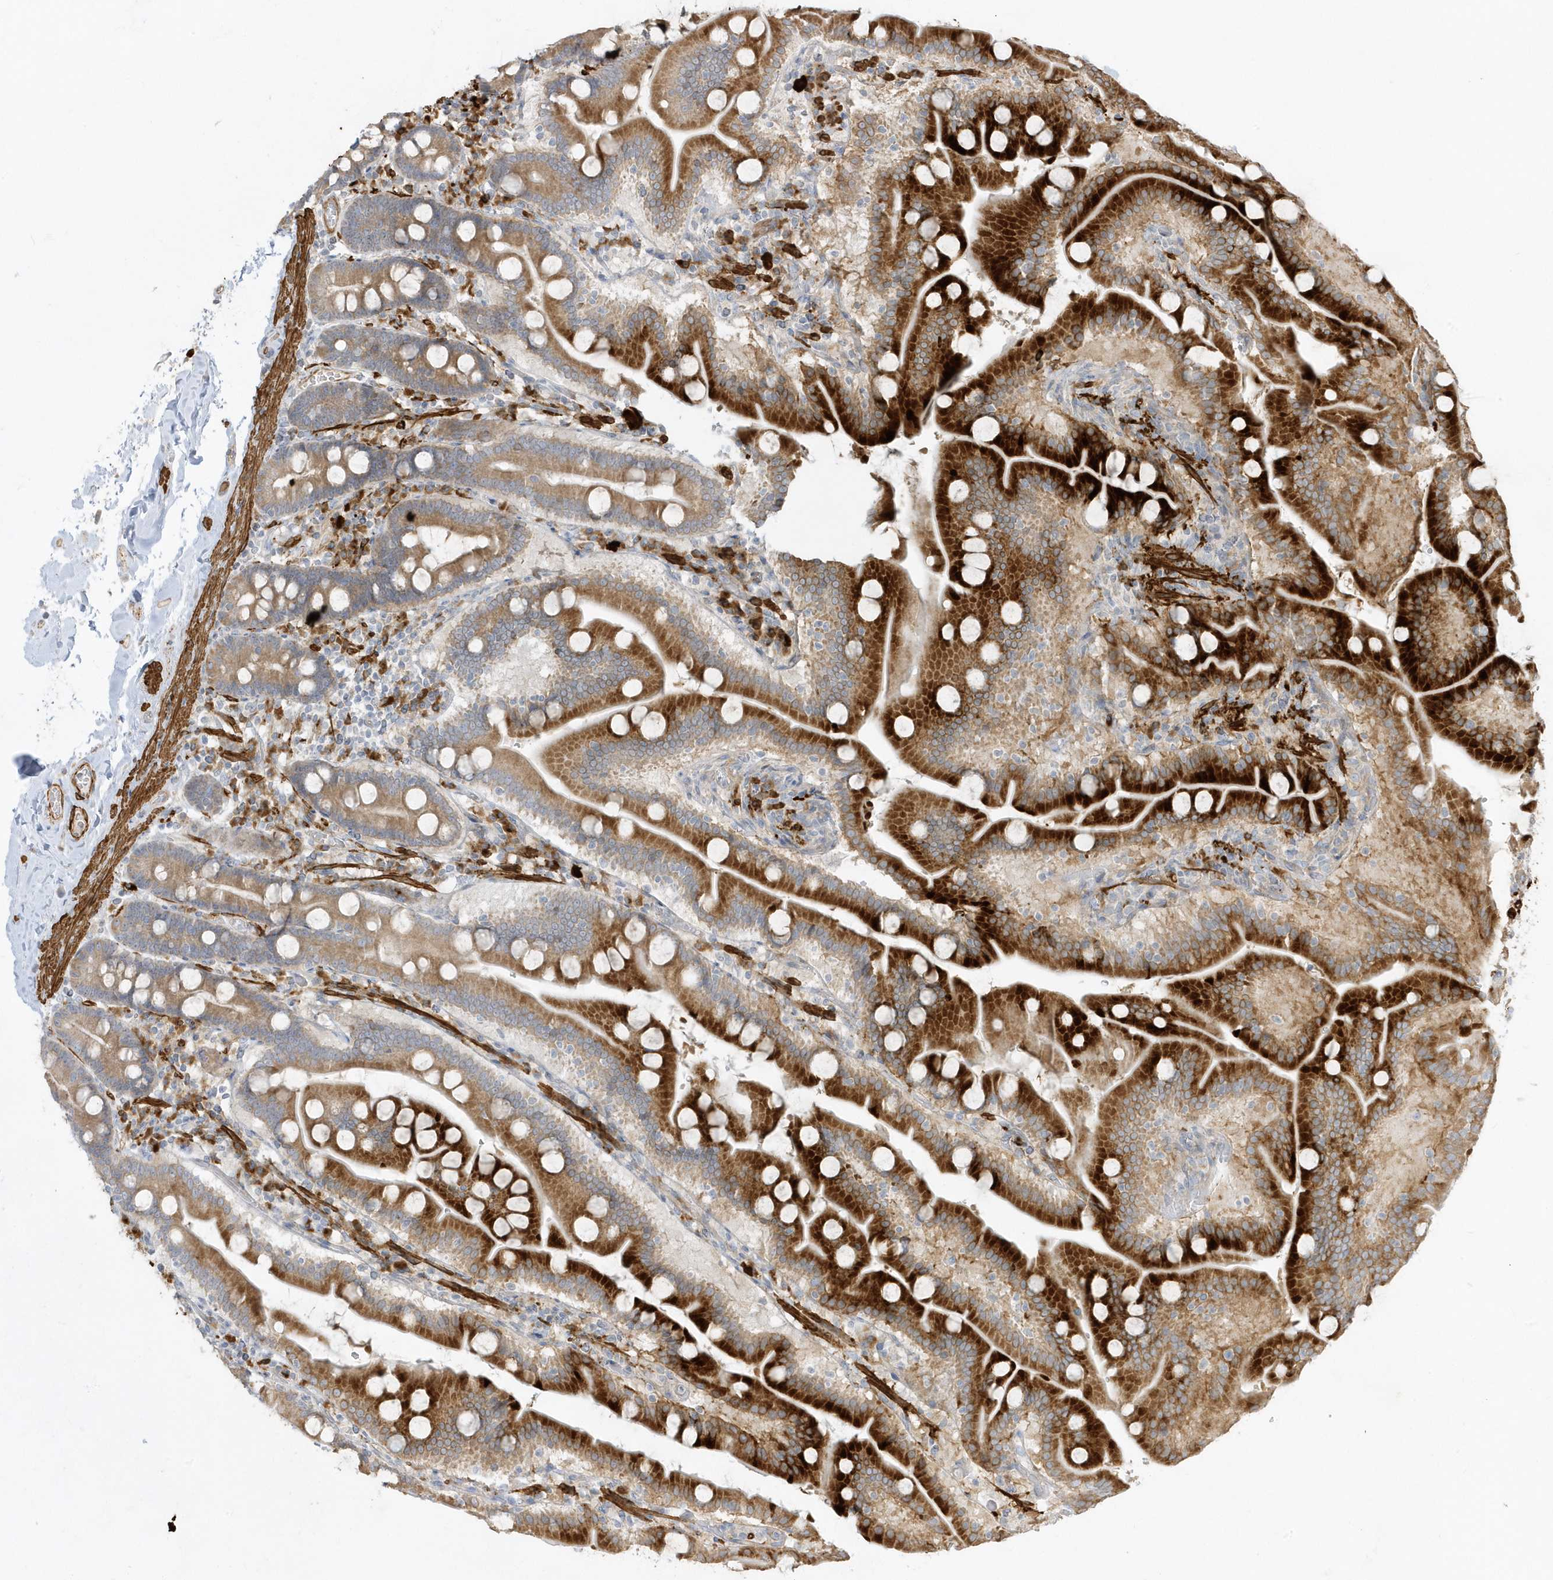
{"staining": {"intensity": "strong", "quantity": ">75%", "location": "cytoplasmic/membranous"}, "tissue": "duodenum", "cell_type": "Glandular cells", "image_type": "normal", "snomed": [{"axis": "morphology", "description": "Normal tissue, NOS"}, {"axis": "topography", "description": "Duodenum"}], "caption": "Glandular cells exhibit high levels of strong cytoplasmic/membranous positivity in about >75% of cells in unremarkable duodenum. (DAB (3,3'-diaminobenzidine) IHC, brown staining for protein, blue staining for nuclei).", "gene": "THADA", "patient": {"sex": "male", "age": 55}}